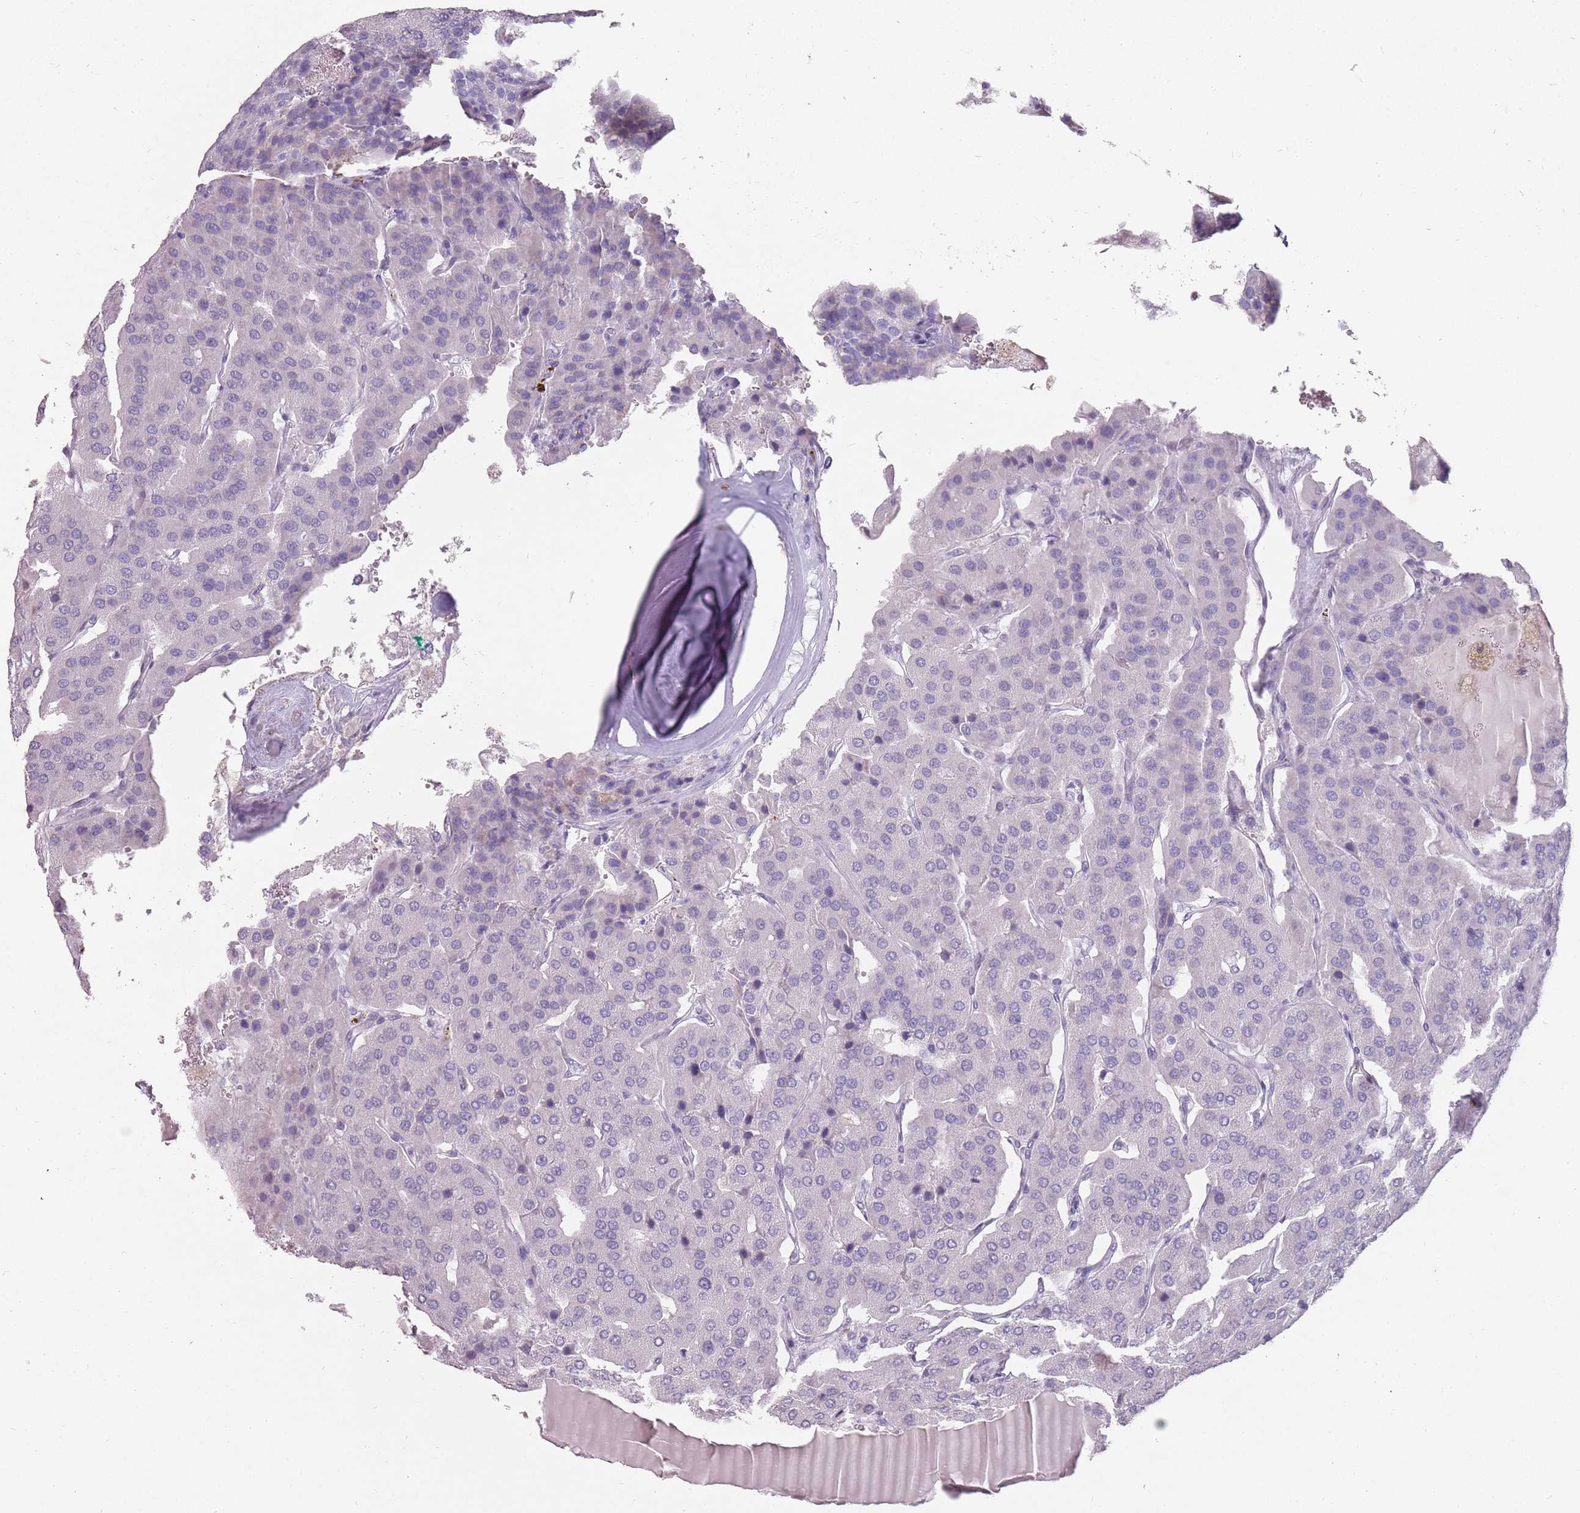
{"staining": {"intensity": "negative", "quantity": "none", "location": "none"}, "tissue": "parathyroid gland", "cell_type": "Glandular cells", "image_type": "normal", "snomed": [{"axis": "morphology", "description": "Normal tissue, NOS"}, {"axis": "morphology", "description": "Adenoma, NOS"}, {"axis": "topography", "description": "Parathyroid gland"}], "caption": "This is an immunohistochemistry micrograph of unremarkable parathyroid gland. There is no positivity in glandular cells.", "gene": "DDX4", "patient": {"sex": "female", "age": 86}}